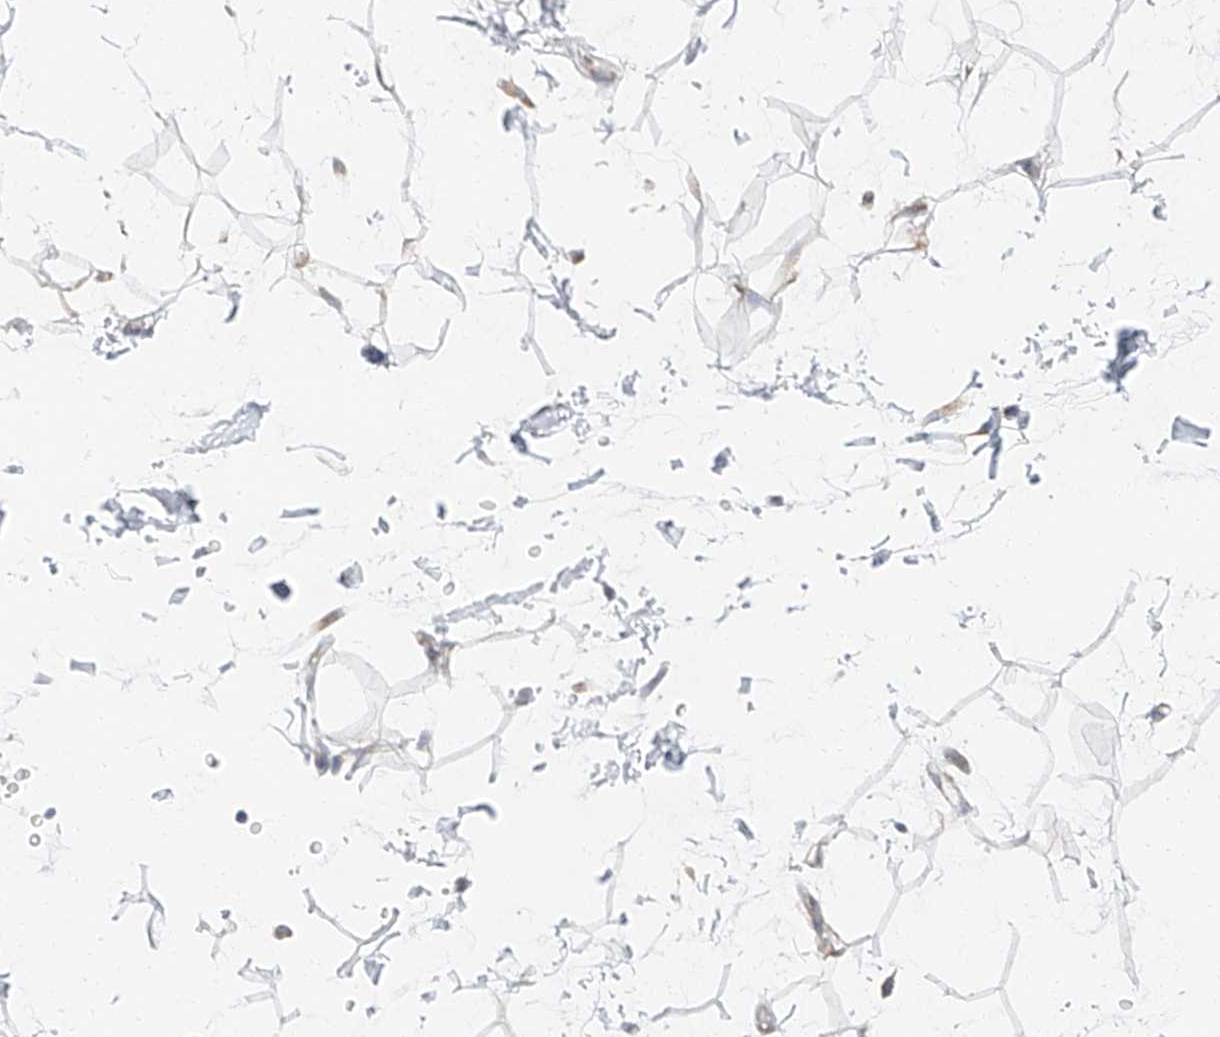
{"staining": {"intensity": "weak", "quantity": "<25%", "location": "cytoplasmic/membranous"}, "tissue": "adipose tissue", "cell_type": "Adipocytes", "image_type": "normal", "snomed": [{"axis": "morphology", "description": "Normal tissue, NOS"}, {"axis": "topography", "description": "Soft tissue"}], "caption": "This is a photomicrograph of immunohistochemistry staining of normal adipose tissue, which shows no positivity in adipocytes. (DAB (3,3'-diaminobenzidine) IHC, high magnification).", "gene": "ZC3H15", "patient": {"sex": "male", "age": 72}}